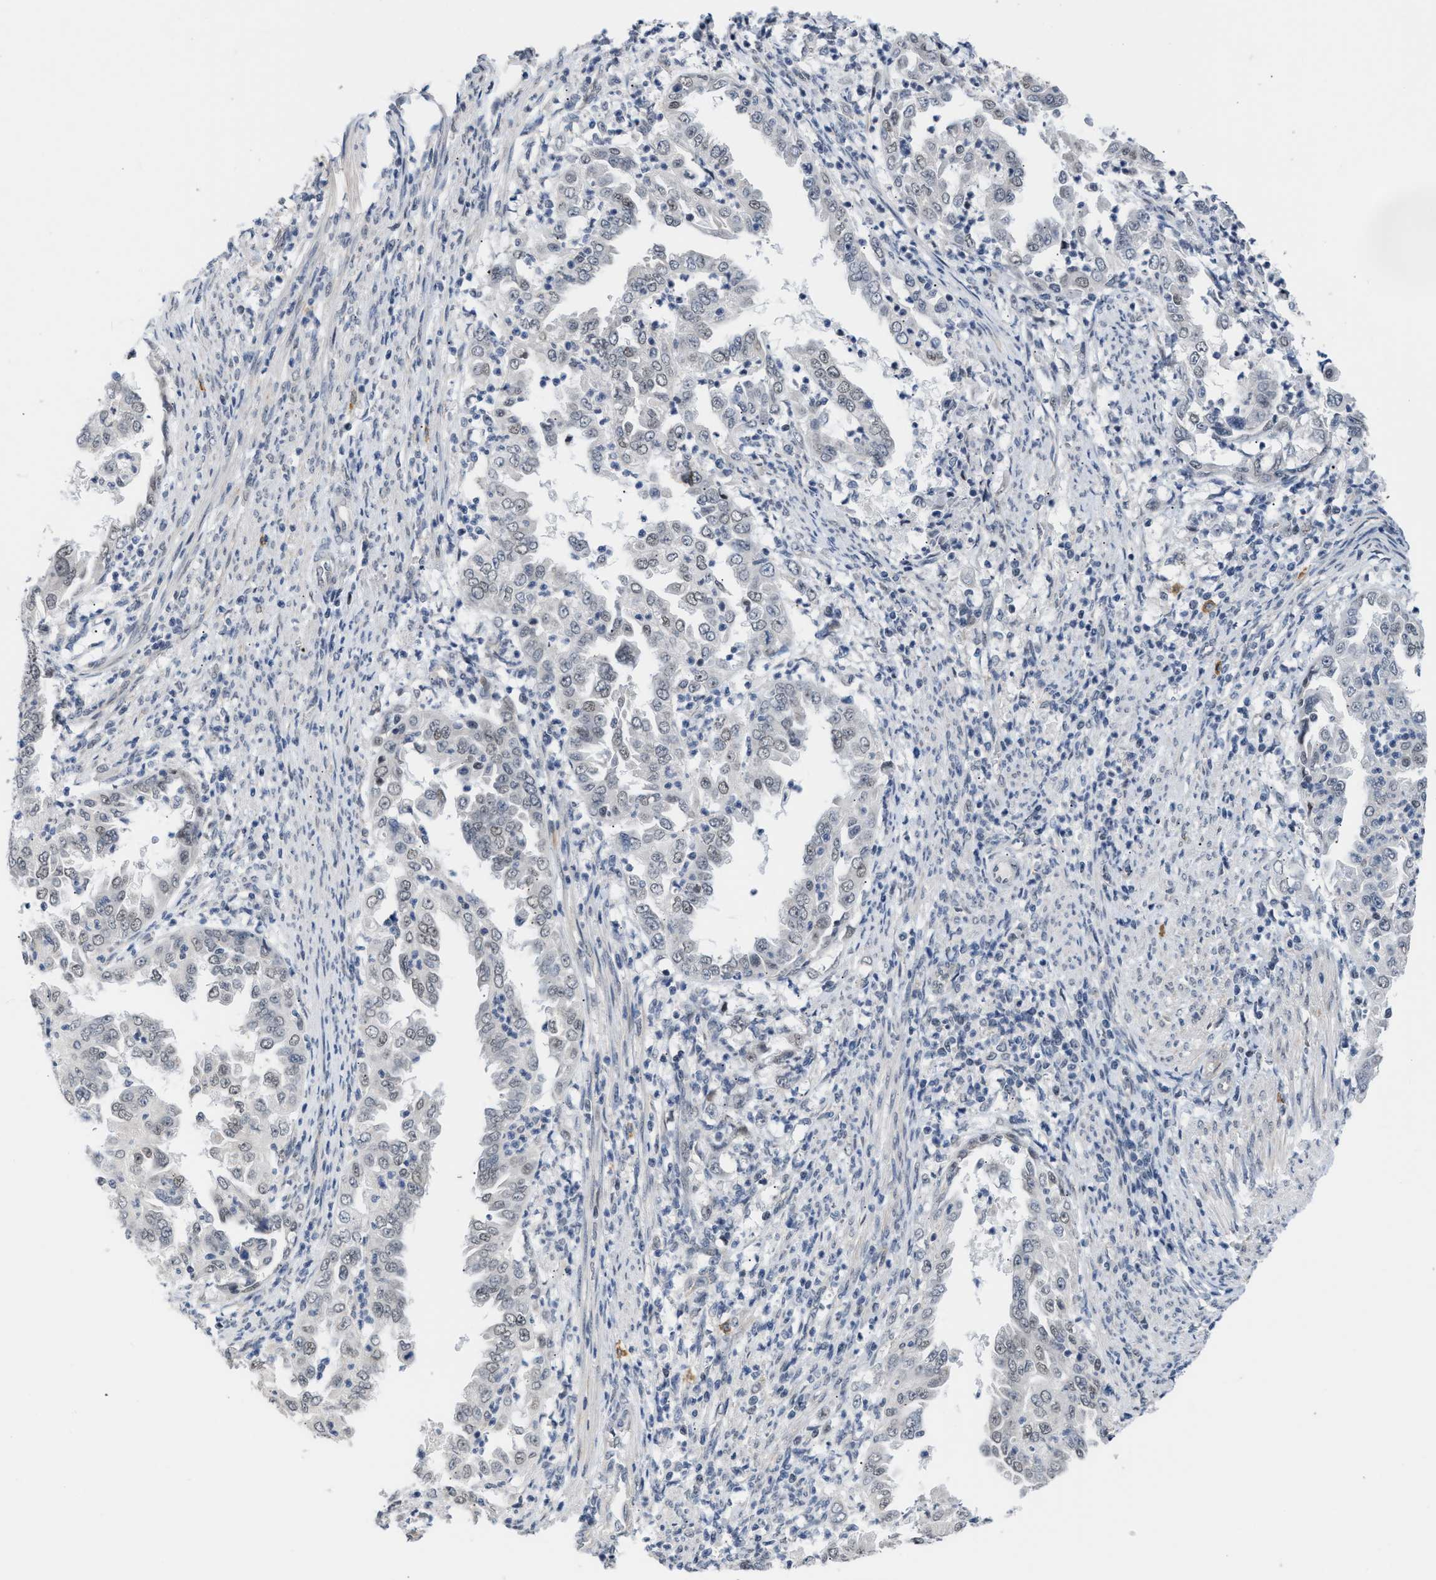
{"staining": {"intensity": "negative", "quantity": "none", "location": "none"}, "tissue": "endometrial cancer", "cell_type": "Tumor cells", "image_type": "cancer", "snomed": [{"axis": "morphology", "description": "Adenocarcinoma, NOS"}, {"axis": "topography", "description": "Endometrium"}], "caption": "This is an immunohistochemistry (IHC) photomicrograph of endometrial cancer (adenocarcinoma). There is no staining in tumor cells.", "gene": "TXNRD3", "patient": {"sex": "female", "age": 85}}